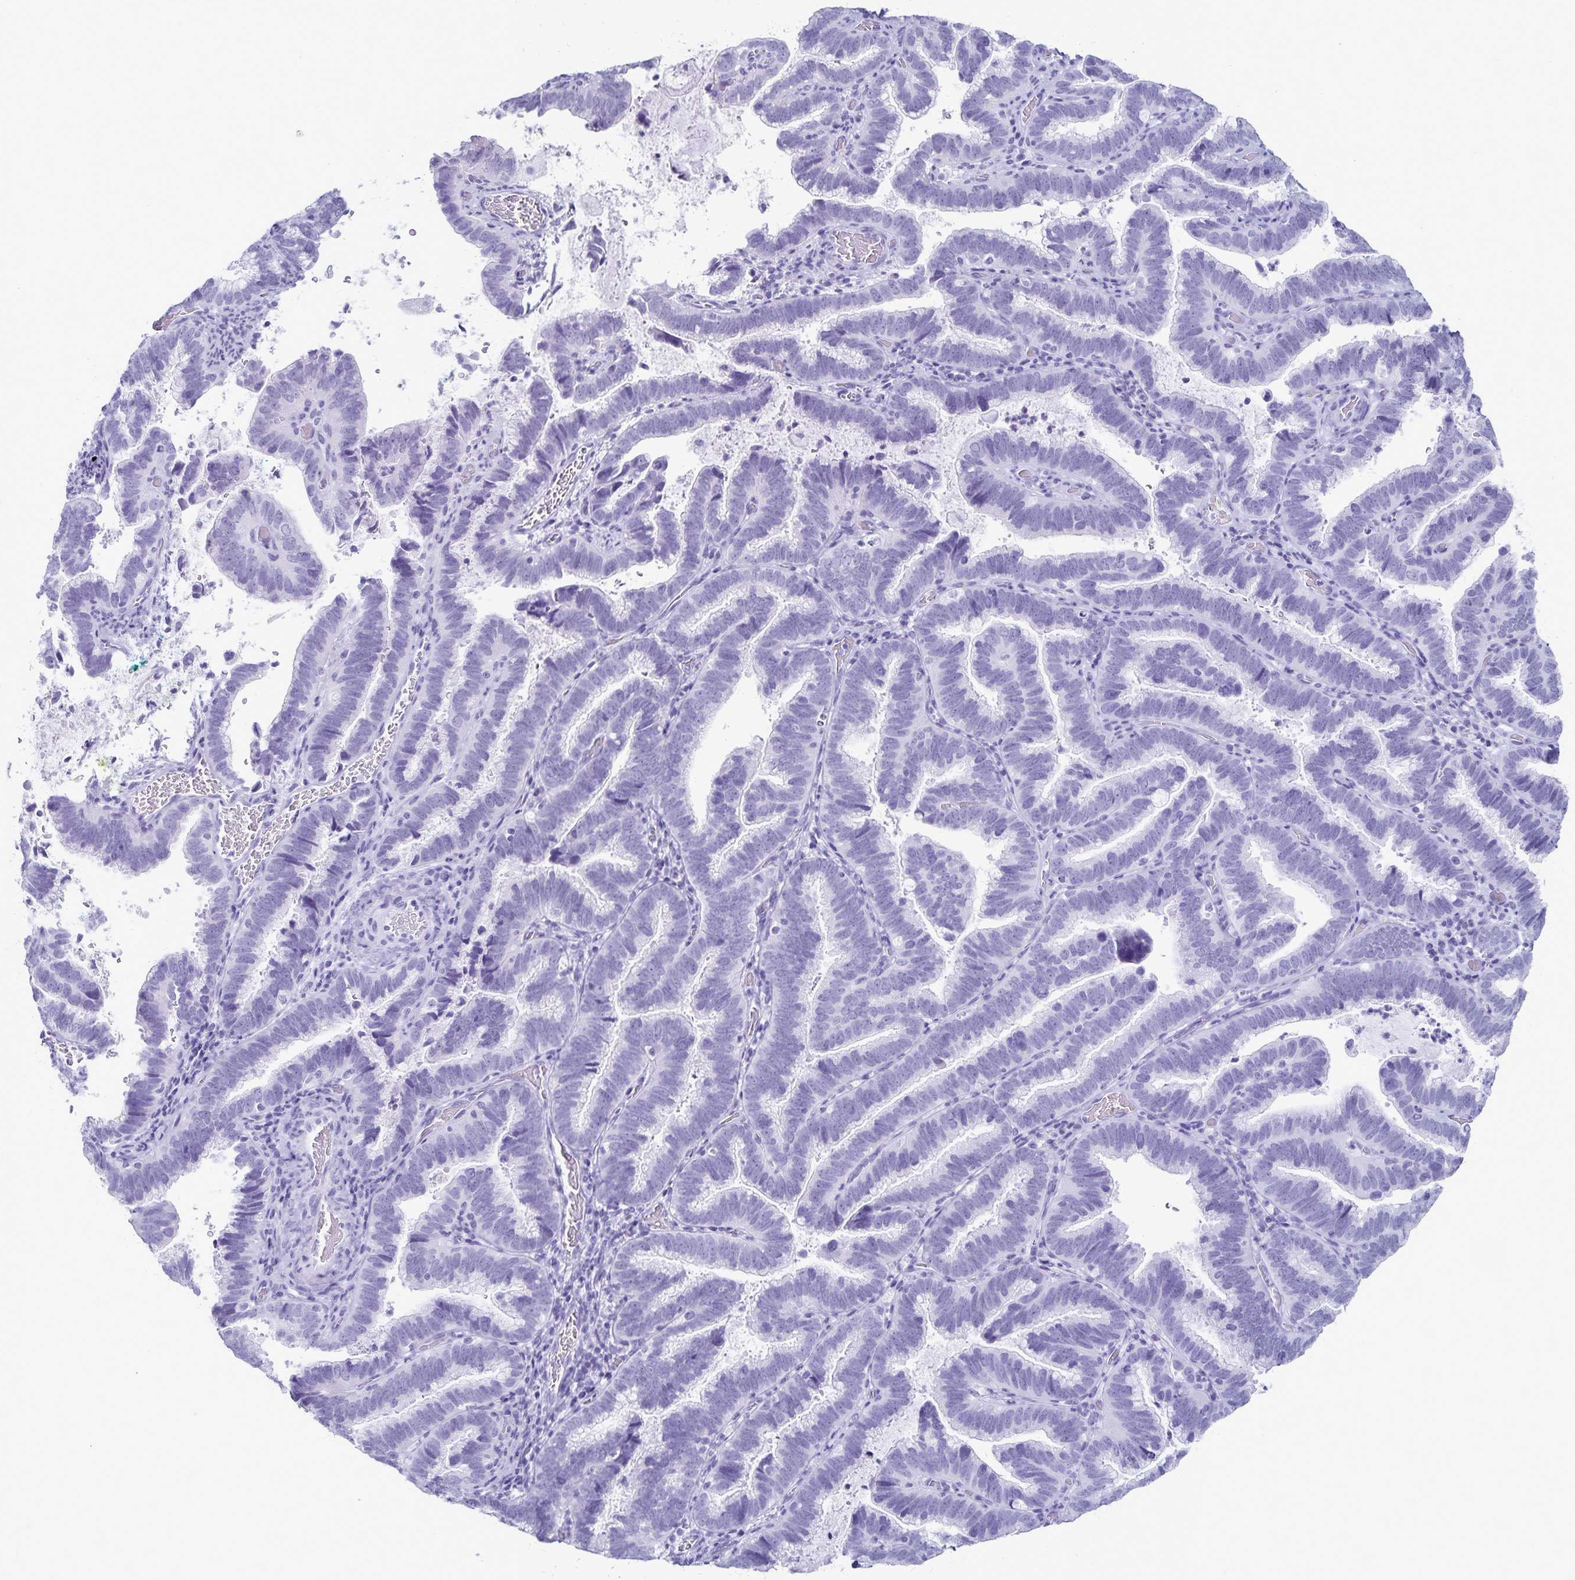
{"staining": {"intensity": "negative", "quantity": "none", "location": "none"}, "tissue": "cervical cancer", "cell_type": "Tumor cells", "image_type": "cancer", "snomed": [{"axis": "morphology", "description": "Adenocarcinoma, NOS"}, {"axis": "topography", "description": "Cervix"}], "caption": "This photomicrograph is of cervical cancer stained with immunohistochemistry (IHC) to label a protein in brown with the nuclei are counter-stained blue. There is no positivity in tumor cells.", "gene": "GIP", "patient": {"sex": "female", "age": 61}}